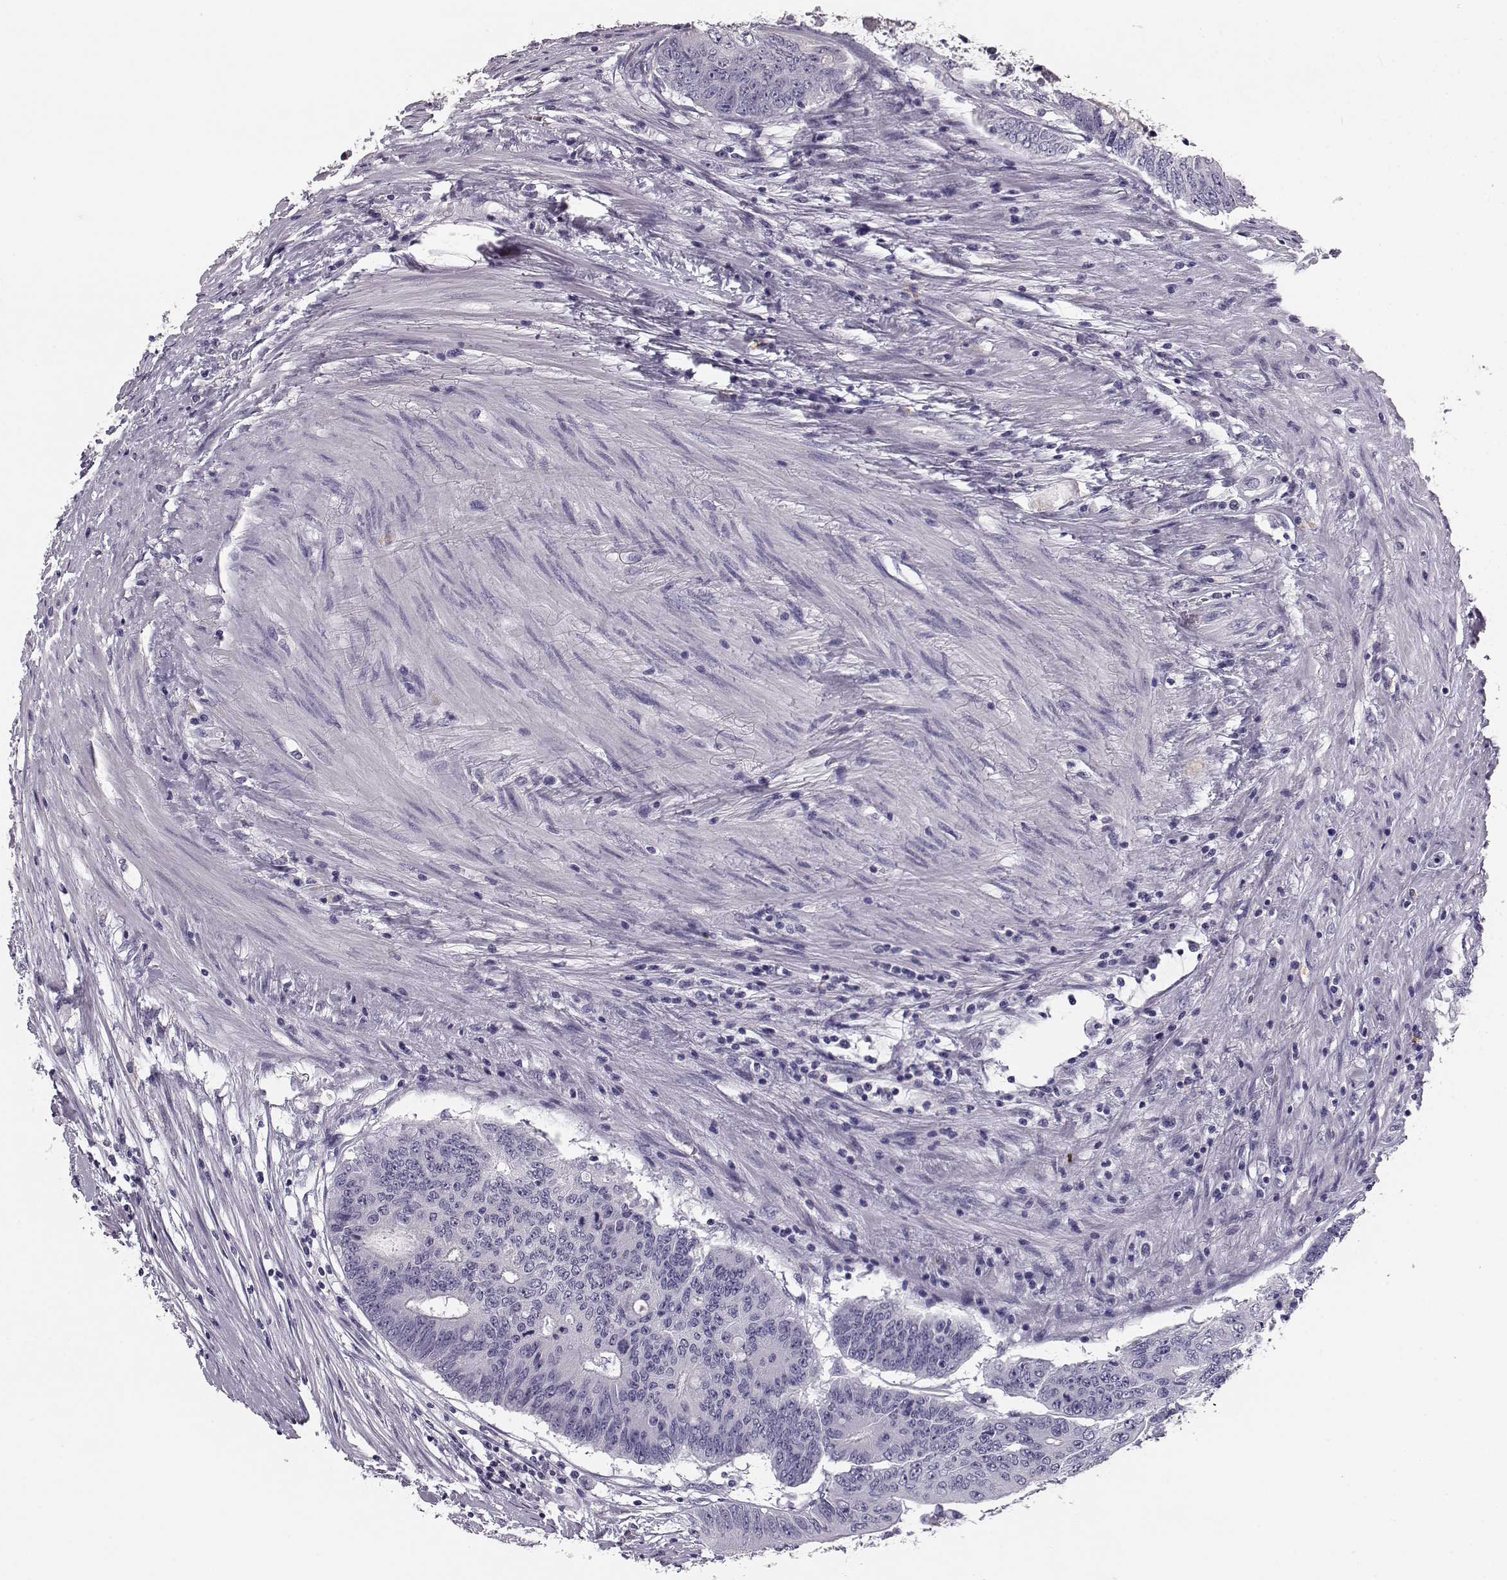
{"staining": {"intensity": "negative", "quantity": "none", "location": "none"}, "tissue": "colorectal cancer", "cell_type": "Tumor cells", "image_type": "cancer", "snomed": [{"axis": "morphology", "description": "Adenocarcinoma, NOS"}, {"axis": "topography", "description": "Rectum"}], "caption": "This is a image of immunohistochemistry staining of colorectal cancer, which shows no expression in tumor cells.", "gene": "NPTXR", "patient": {"sex": "male", "age": 59}}